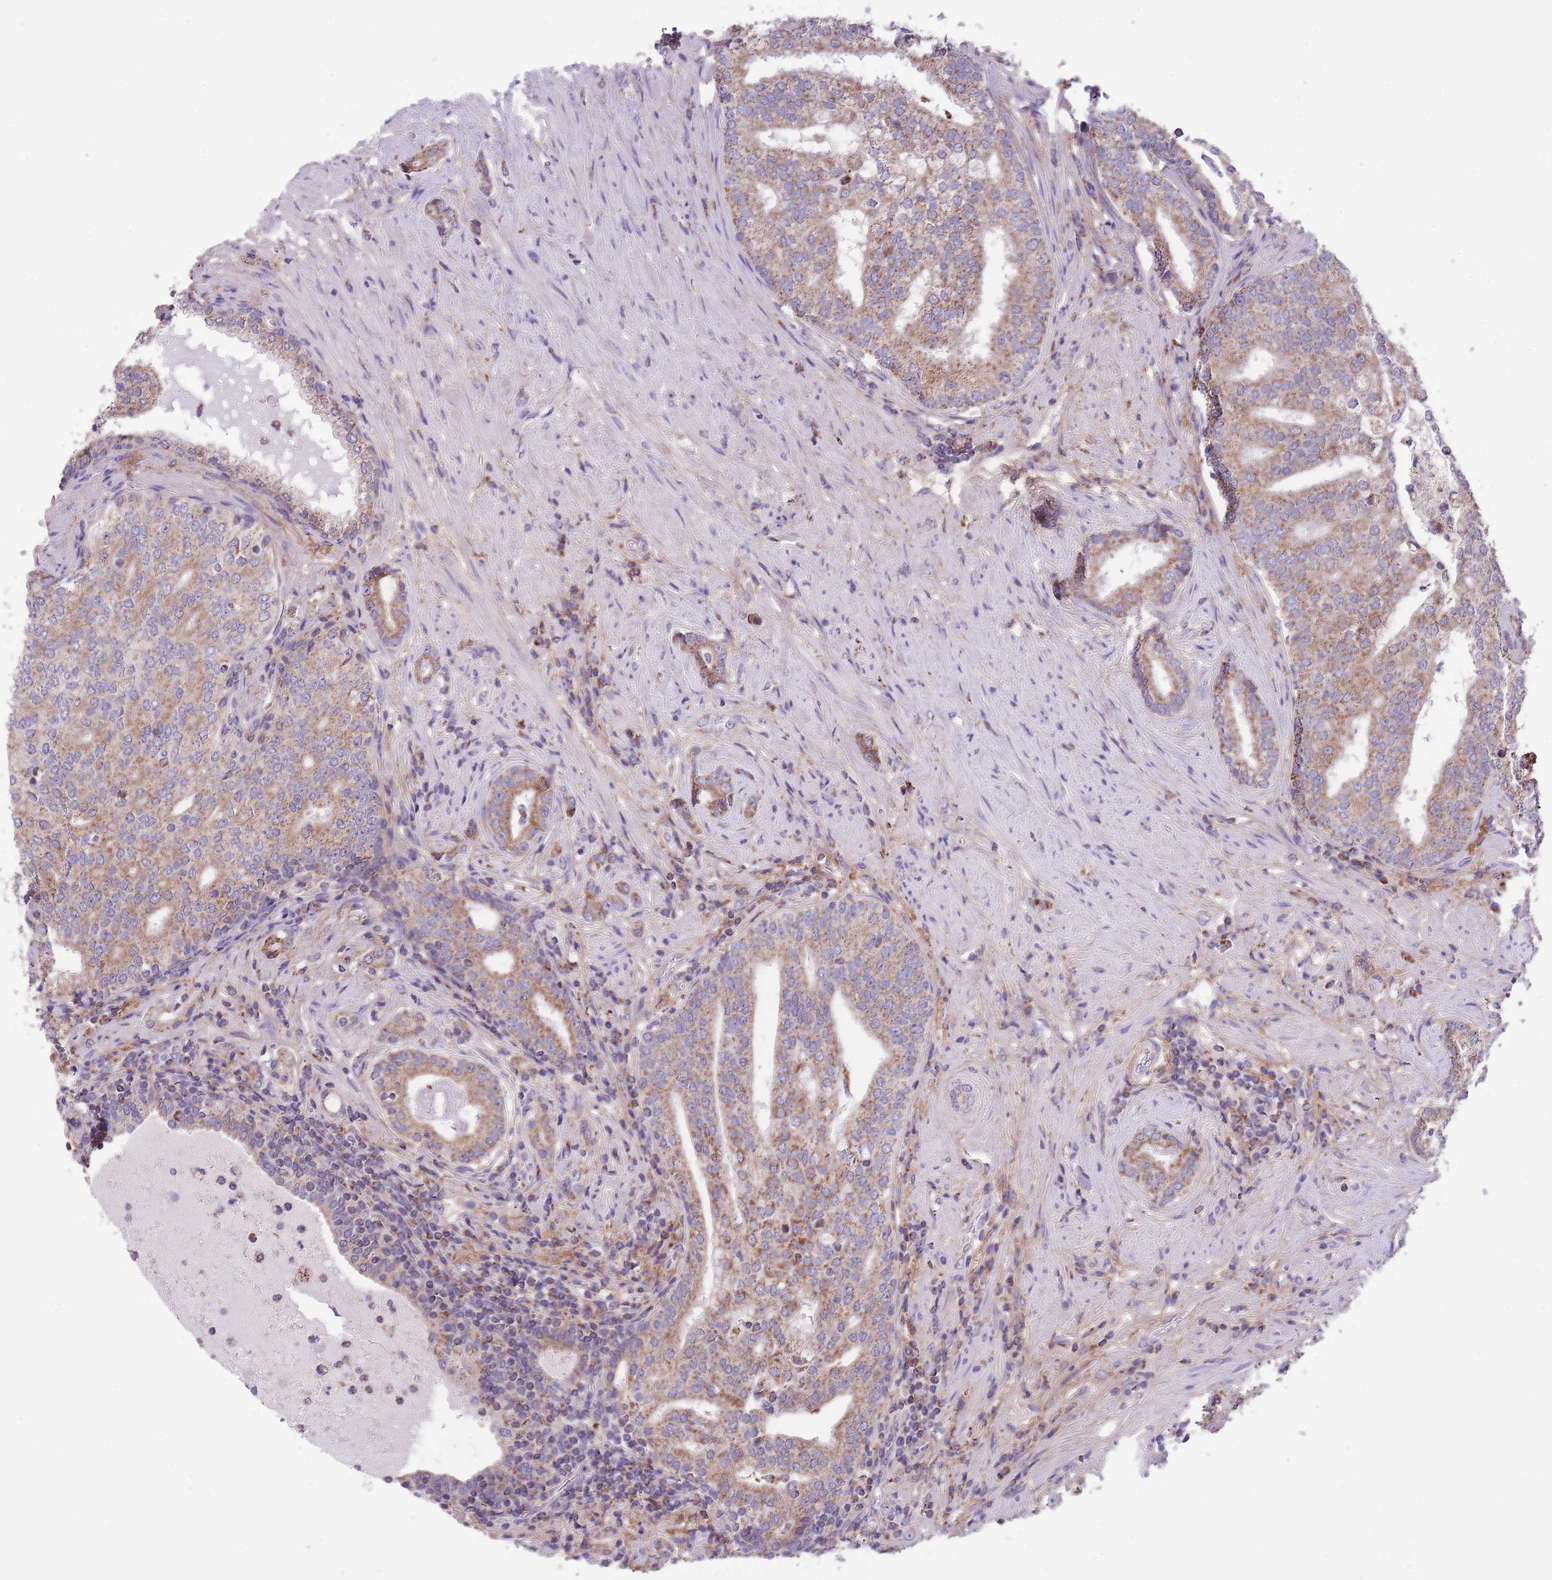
{"staining": {"intensity": "moderate", "quantity": ">75%", "location": "cytoplasmic/membranous"}, "tissue": "prostate cancer", "cell_type": "Tumor cells", "image_type": "cancer", "snomed": [{"axis": "morphology", "description": "Adenocarcinoma, High grade"}, {"axis": "topography", "description": "Prostate"}], "caption": "An immunohistochemistry photomicrograph of tumor tissue is shown. Protein staining in brown labels moderate cytoplasmic/membranous positivity in prostate cancer within tumor cells.", "gene": "ST3GAL3", "patient": {"sex": "male", "age": 55}}